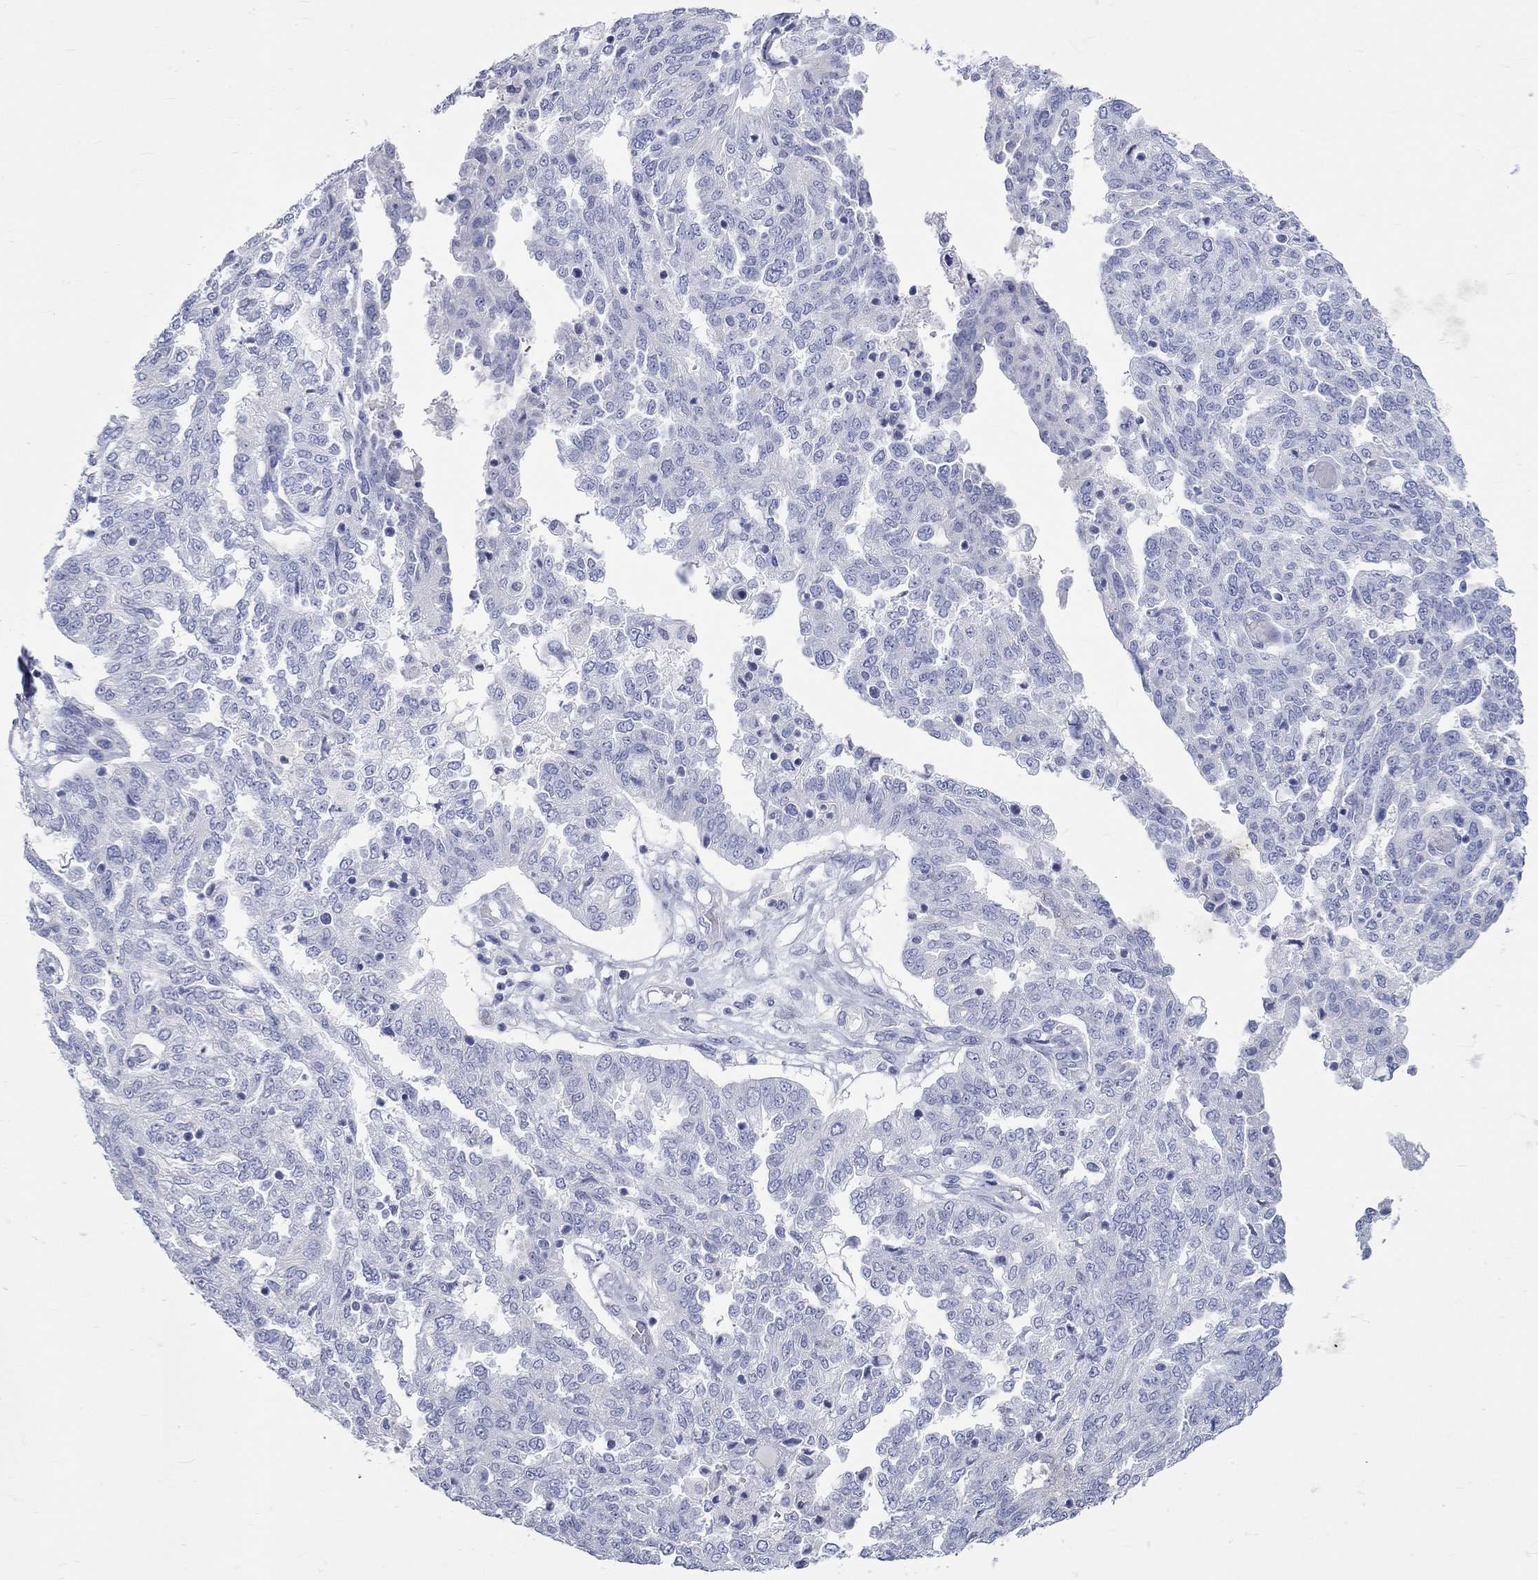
{"staining": {"intensity": "negative", "quantity": "none", "location": "none"}, "tissue": "ovarian cancer", "cell_type": "Tumor cells", "image_type": "cancer", "snomed": [{"axis": "morphology", "description": "Cystadenocarcinoma, serous, NOS"}, {"axis": "topography", "description": "Ovary"}], "caption": "There is no significant staining in tumor cells of ovarian cancer (serous cystadenocarcinoma). (Immunohistochemistry (ihc), brightfield microscopy, high magnification).", "gene": "SPATA9", "patient": {"sex": "female", "age": 67}}